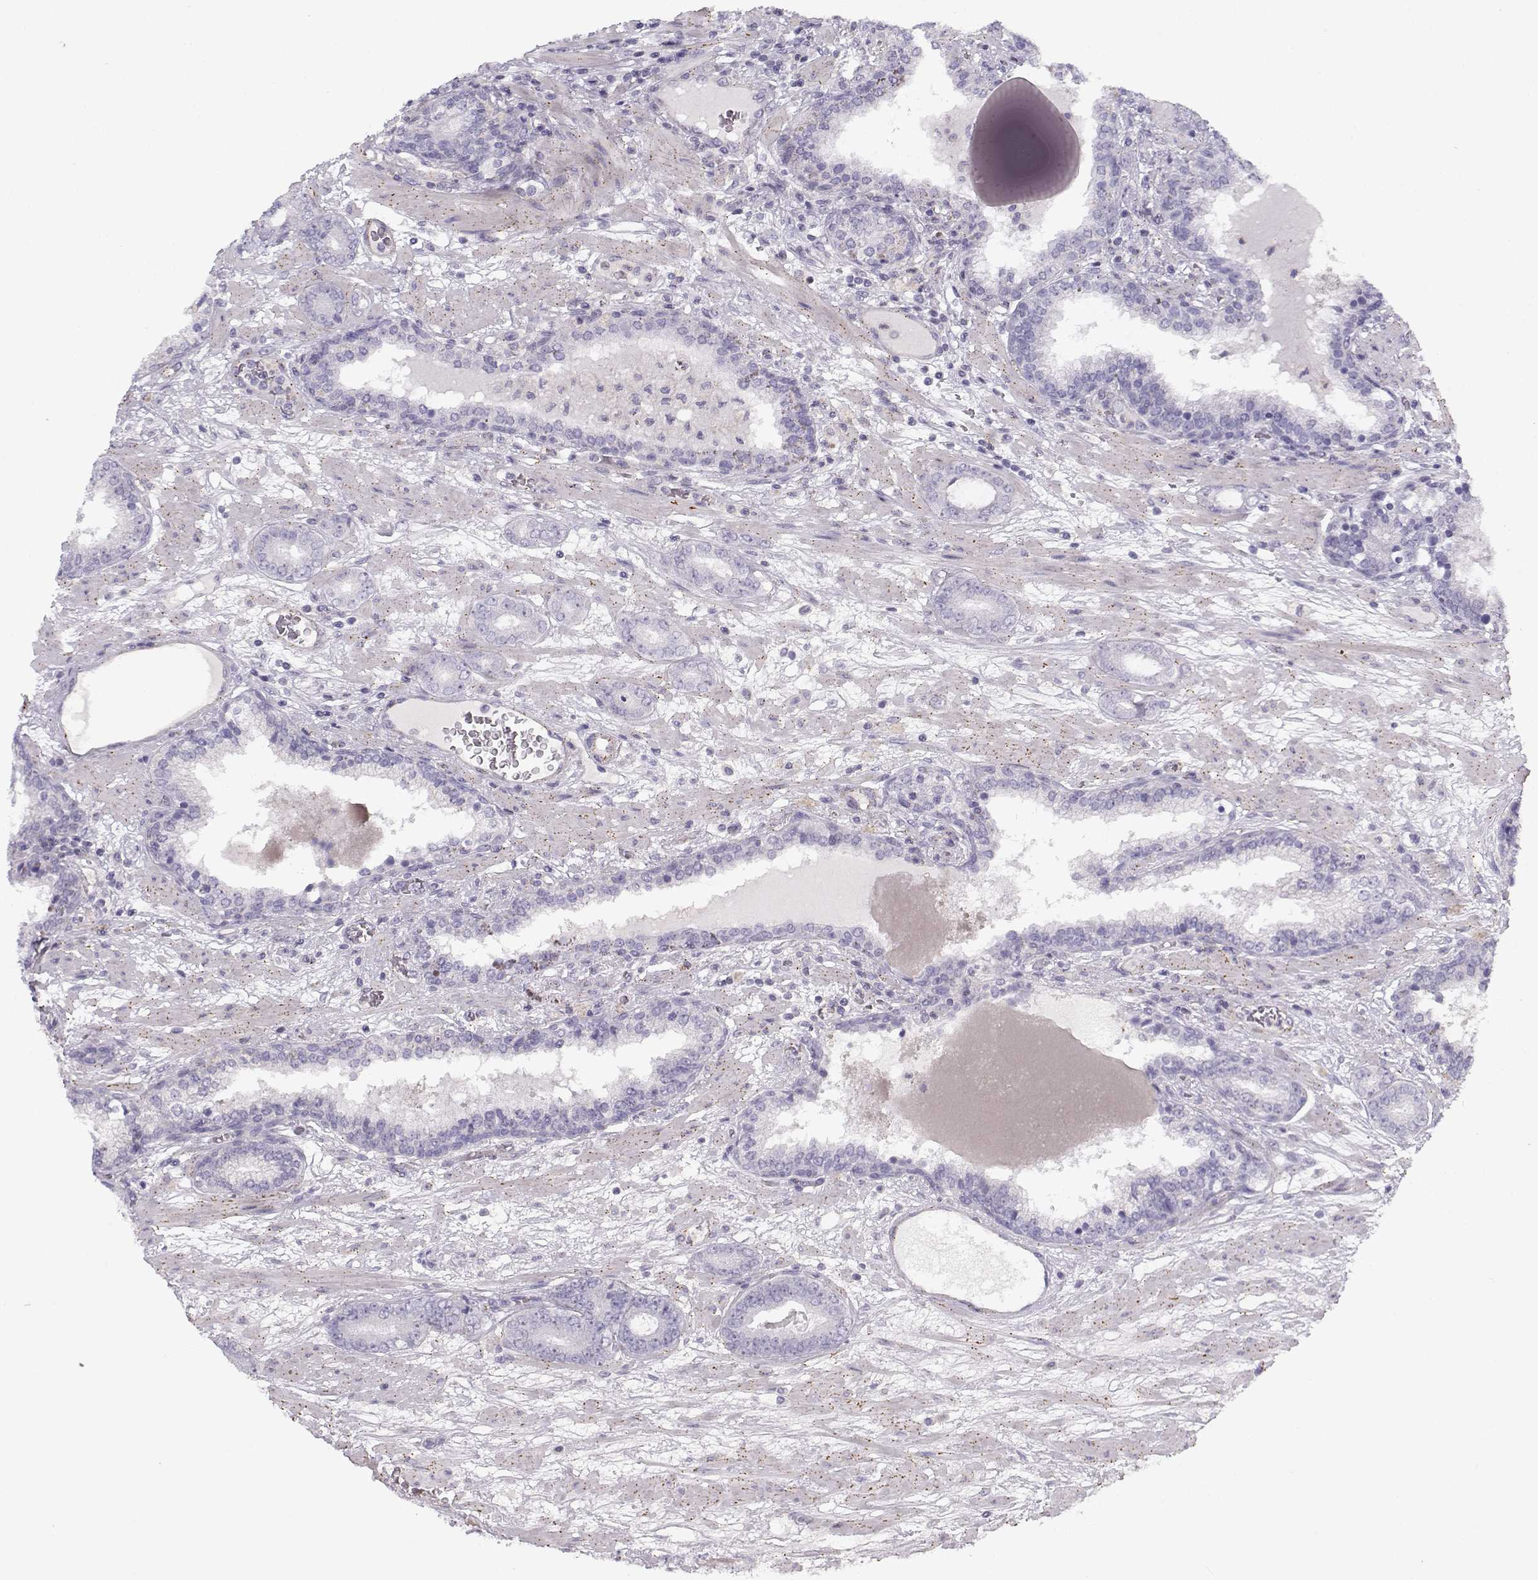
{"staining": {"intensity": "negative", "quantity": "none", "location": "none"}, "tissue": "prostate cancer", "cell_type": "Tumor cells", "image_type": "cancer", "snomed": [{"axis": "morphology", "description": "Adenocarcinoma, Low grade"}, {"axis": "topography", "description": "Prostate"}], "caption": "Prostate adenocarcinoma (low-grade) was stained to show a protein in brown. There is no significant positivity in tumor cells.", "gene": "MYO1A", "patient": {"sex": "male", "age": 60}}